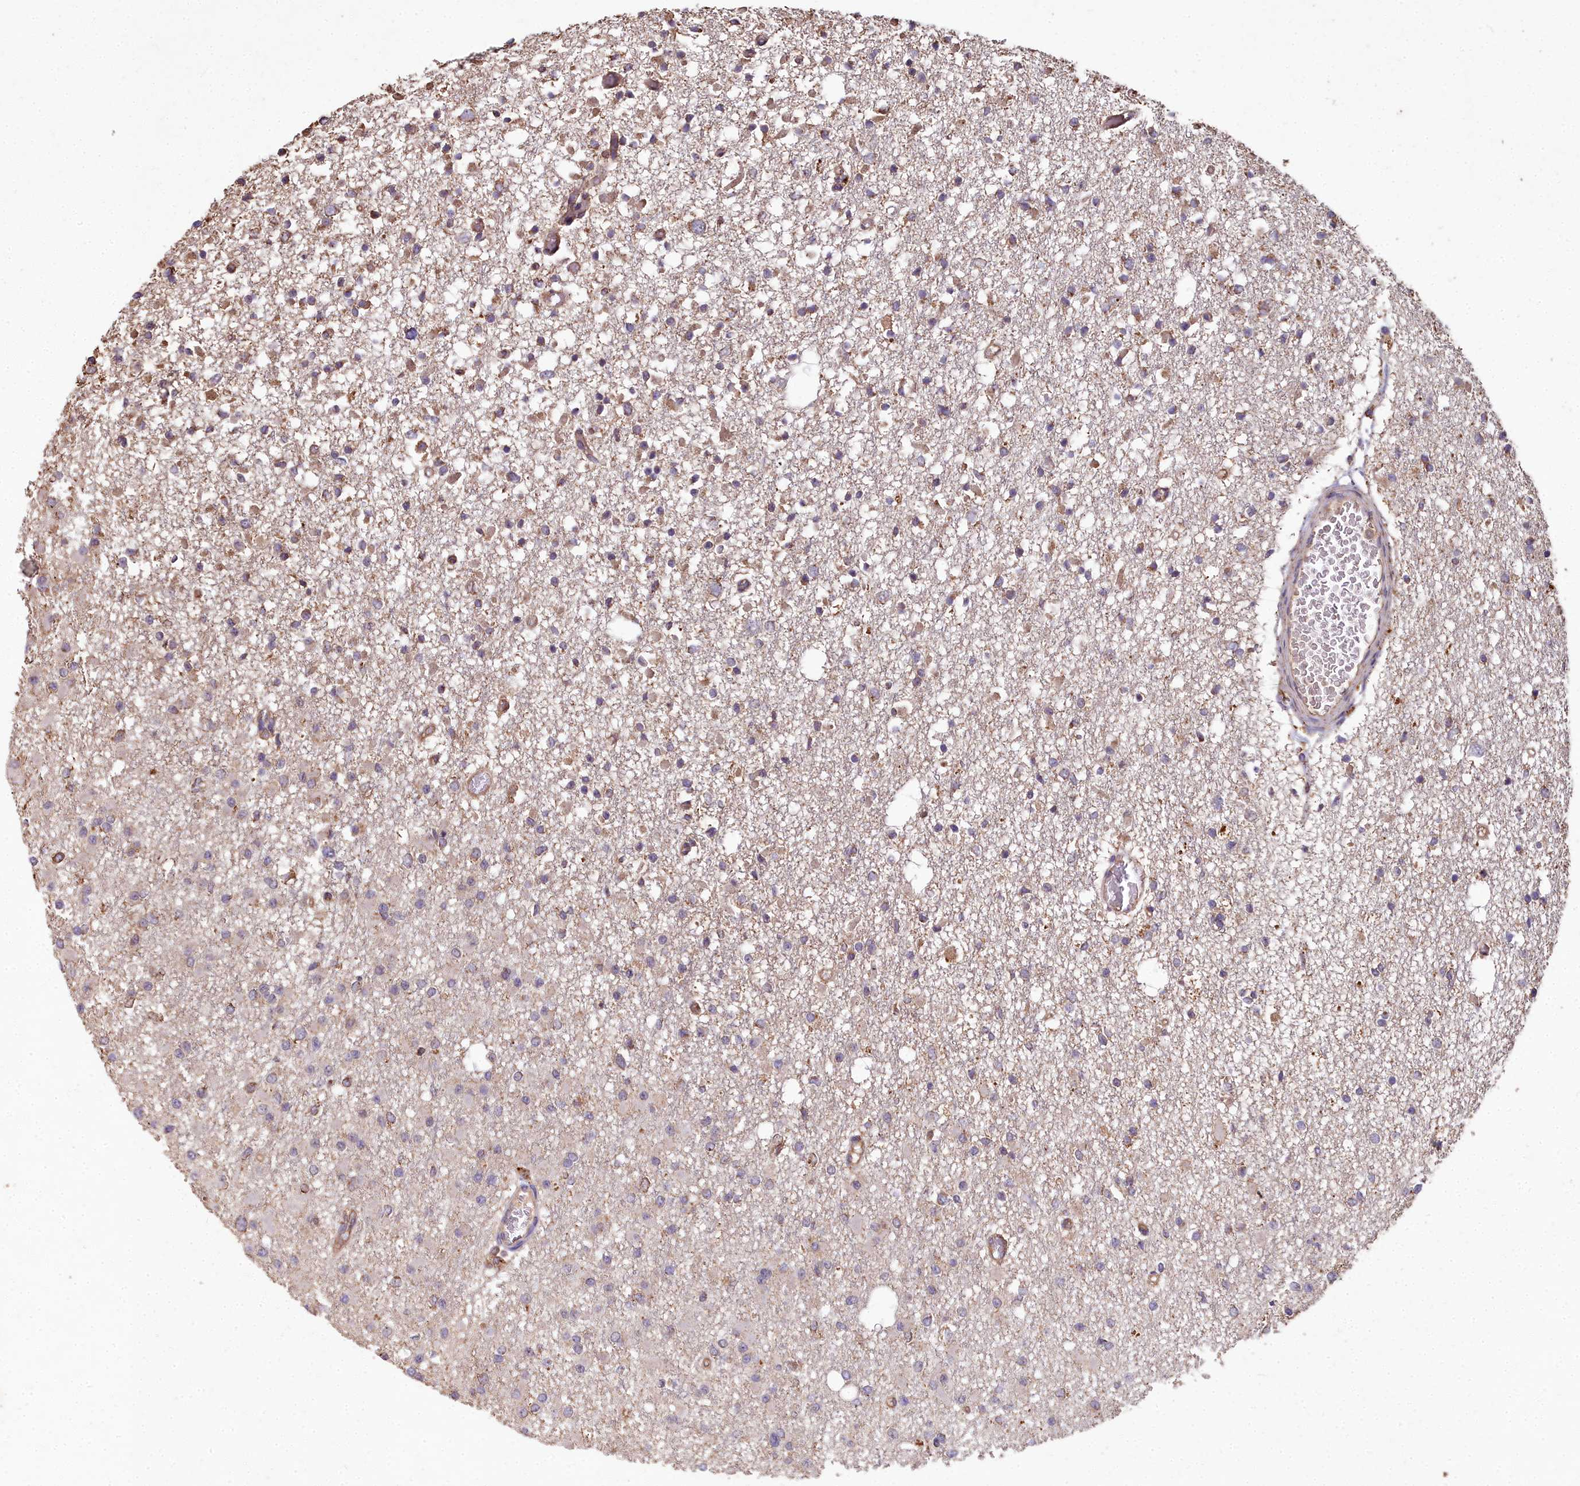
{"staining": {"intensity": "negative", "quantity": "none", "location": "none"}, "tissue": "glioma", "cell_type": "Tumor cells", "image_type": "cancer", "snomed": [{"axis": "morphology", "description": "Glioma, malignant, Low grade"}, {"axis": "topography", "description": "Brain"}], "caption": "Tumor cells show no significant protein expression in malignant glioma (low-grade).", "gene": "CEMIP2", "patient": {"sex": "female", "age": 22}}